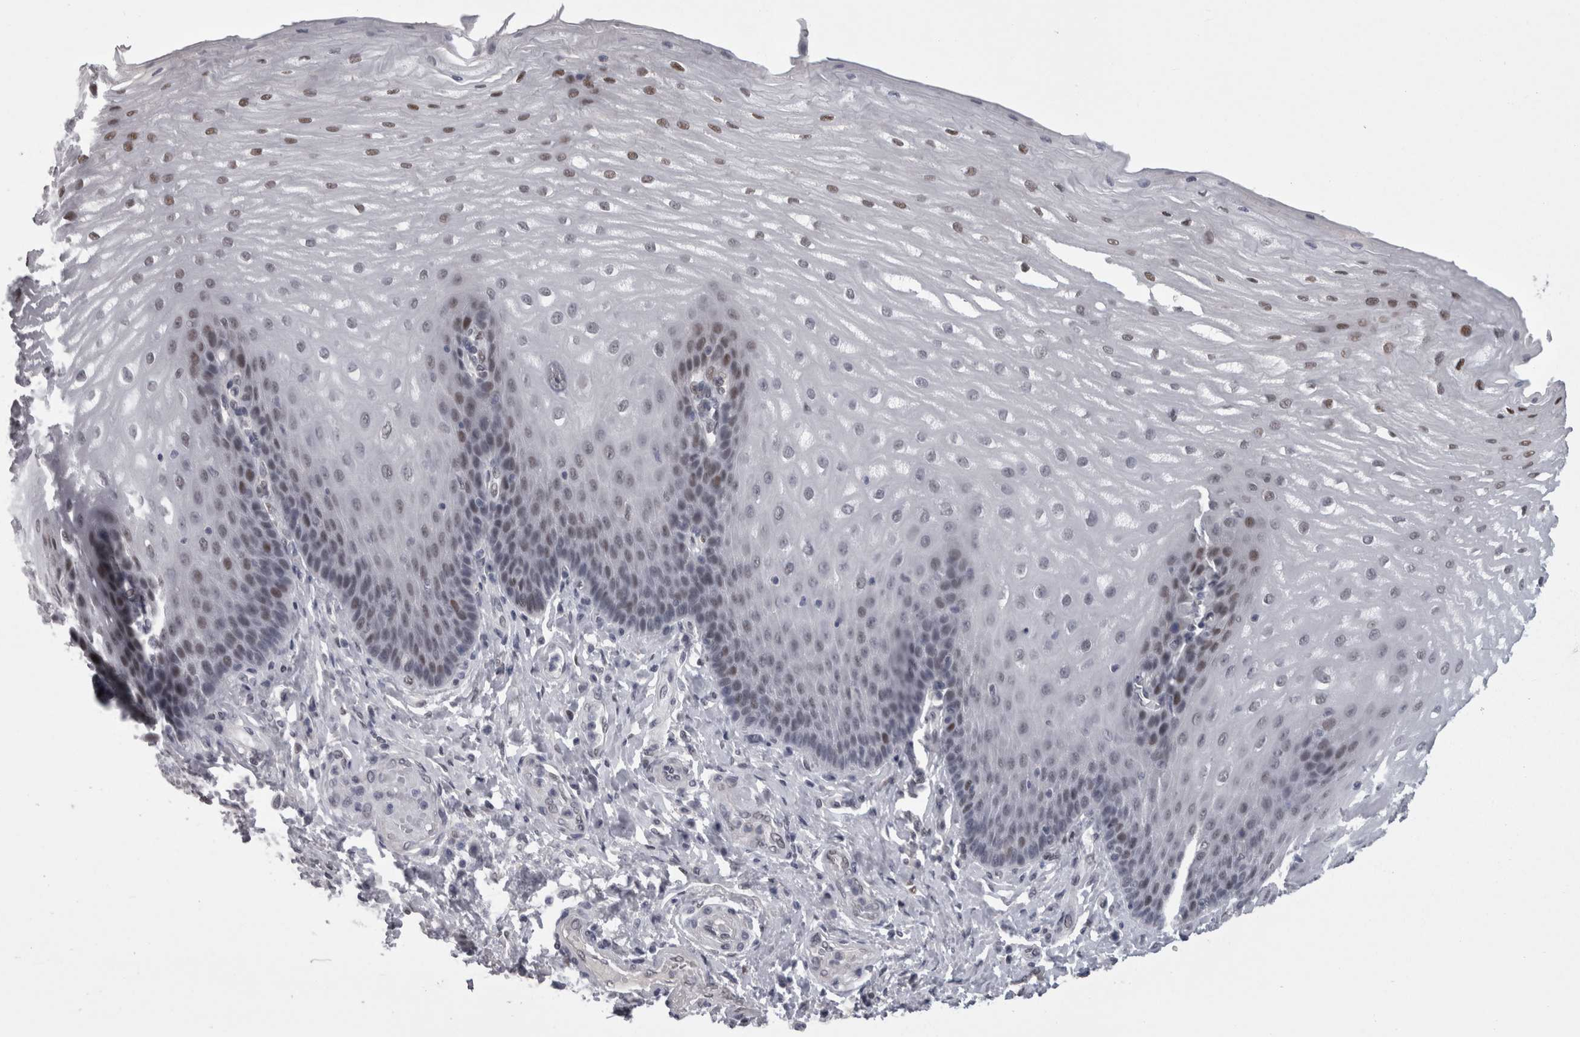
{"staining": {"intensity": "moderate", "quantity": ">75%", "location": "nuclear"}, "tissue": "esophagus", "cell_type": "Squamous epithelial cells", "image_type": "normal", "snomed": [{"axis": "morphology", "description": "Normal tissue, NOS"}, {"axis": "topography", "description": "Esophagus"}], "caption": "Immunohistochemistry (IHC) photomicrograph of benign esophagus: esophagus stained using immunohistochemistry (IHC) reveals medium levels of moderate protein expression localized specifically in the nuclear of squamous epithelial cells, appearing as a nuclear brown color.", "gene": "C1orf54", "patient": {"sex": "male", "age": 54}}